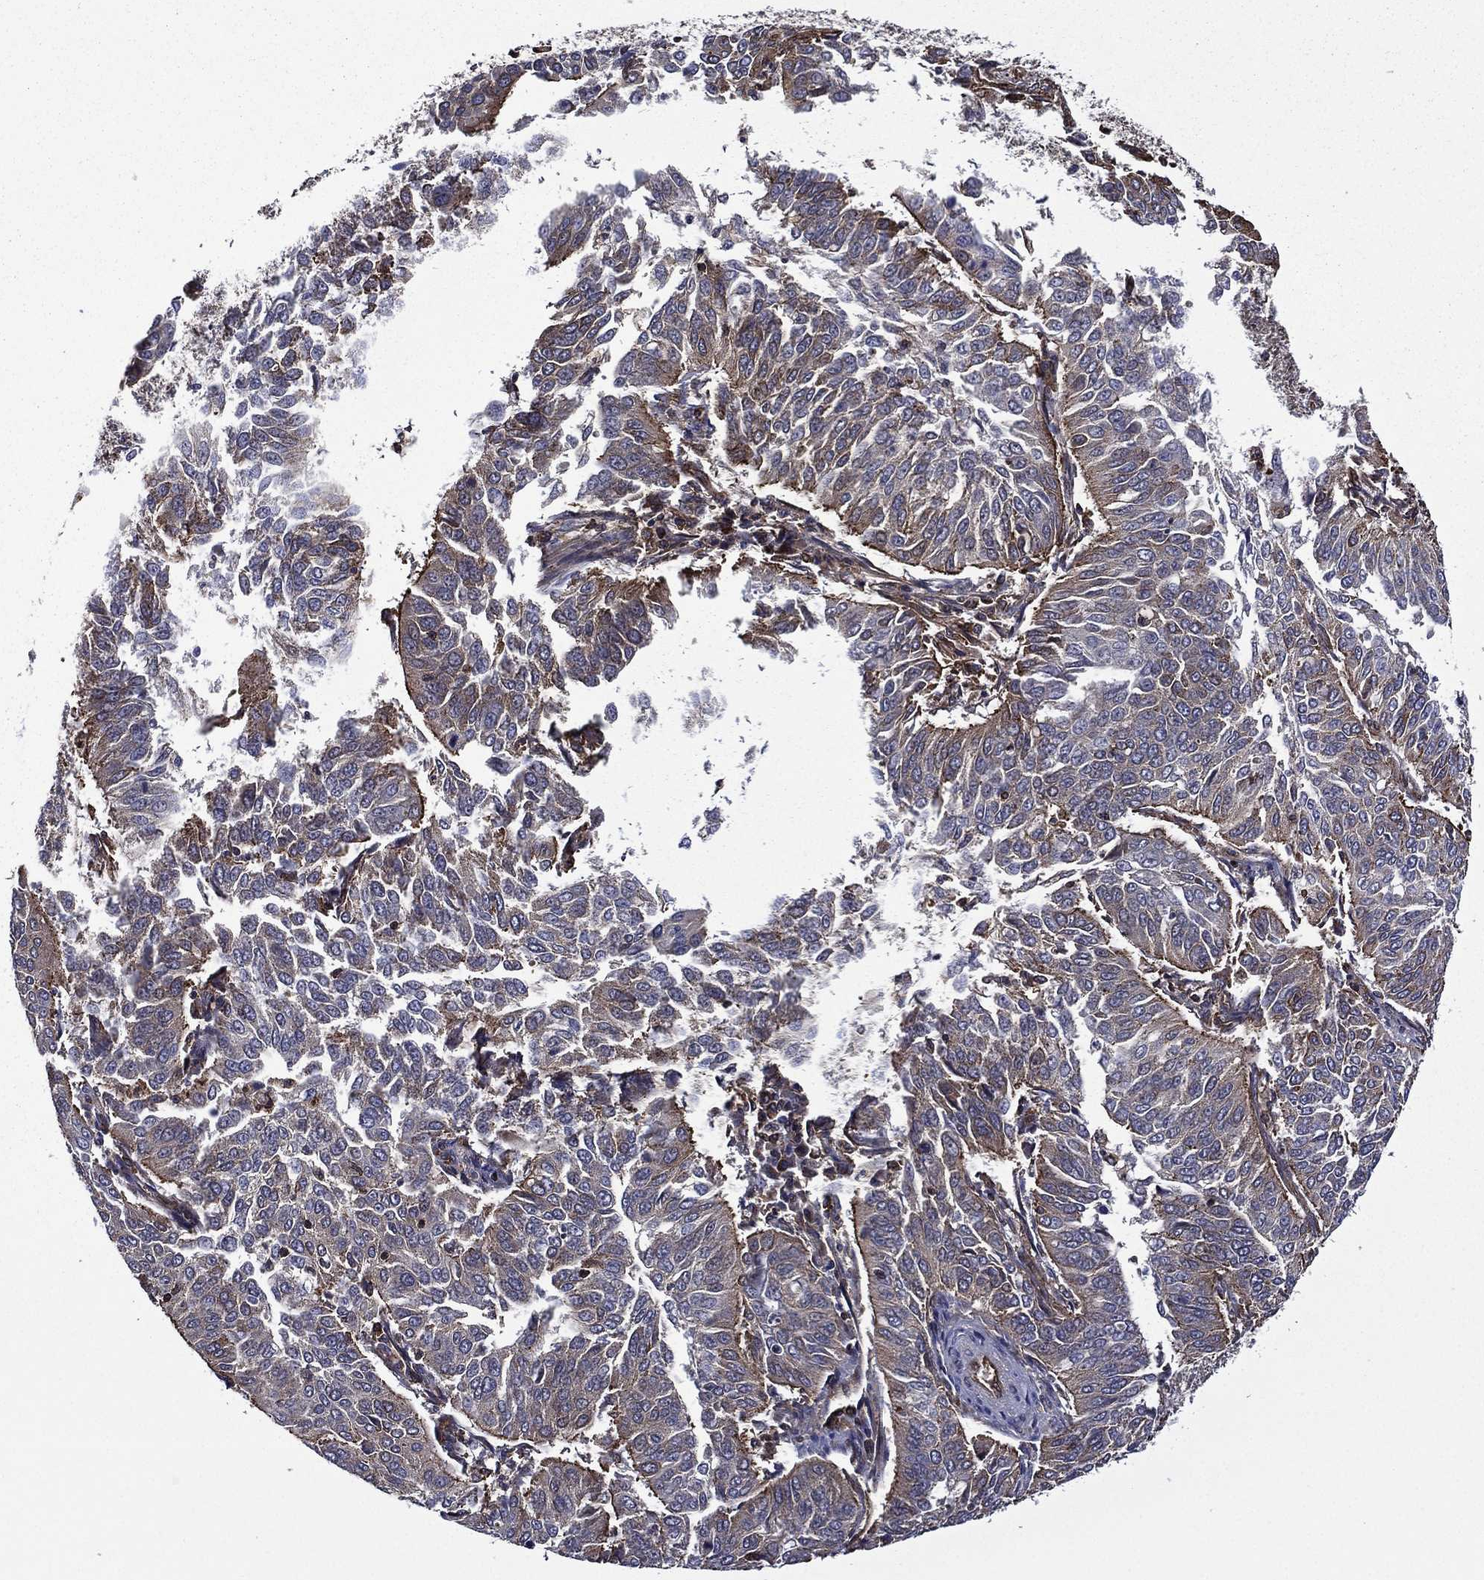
{"staining": {"intensity": "moderate", "quantity": "<25%", "location": "cytoplasmic/membranous"}, "tissue": "cervical cancer", "cell_type": "Tumor cells", "image_type": "cancer", "snomed": [{"axis": "morphology", "description": "Normal tissue, NOS"}, {"axis": "morphology", "description": "Squamous cell carcinoma, NOS"}, {"axis": "topography", "description": "Cervix"}], "caption": "This image reveals squamous cell carcinoma (cervical) stained with IHC to label a protein in brown. The cytoplasmic/membranous of tumor cells show moderate positivity for the protein. Nuclei are counter-stained blue.", "gene": "PLPP3", "patient": {"sex": "female", "age": 39}}